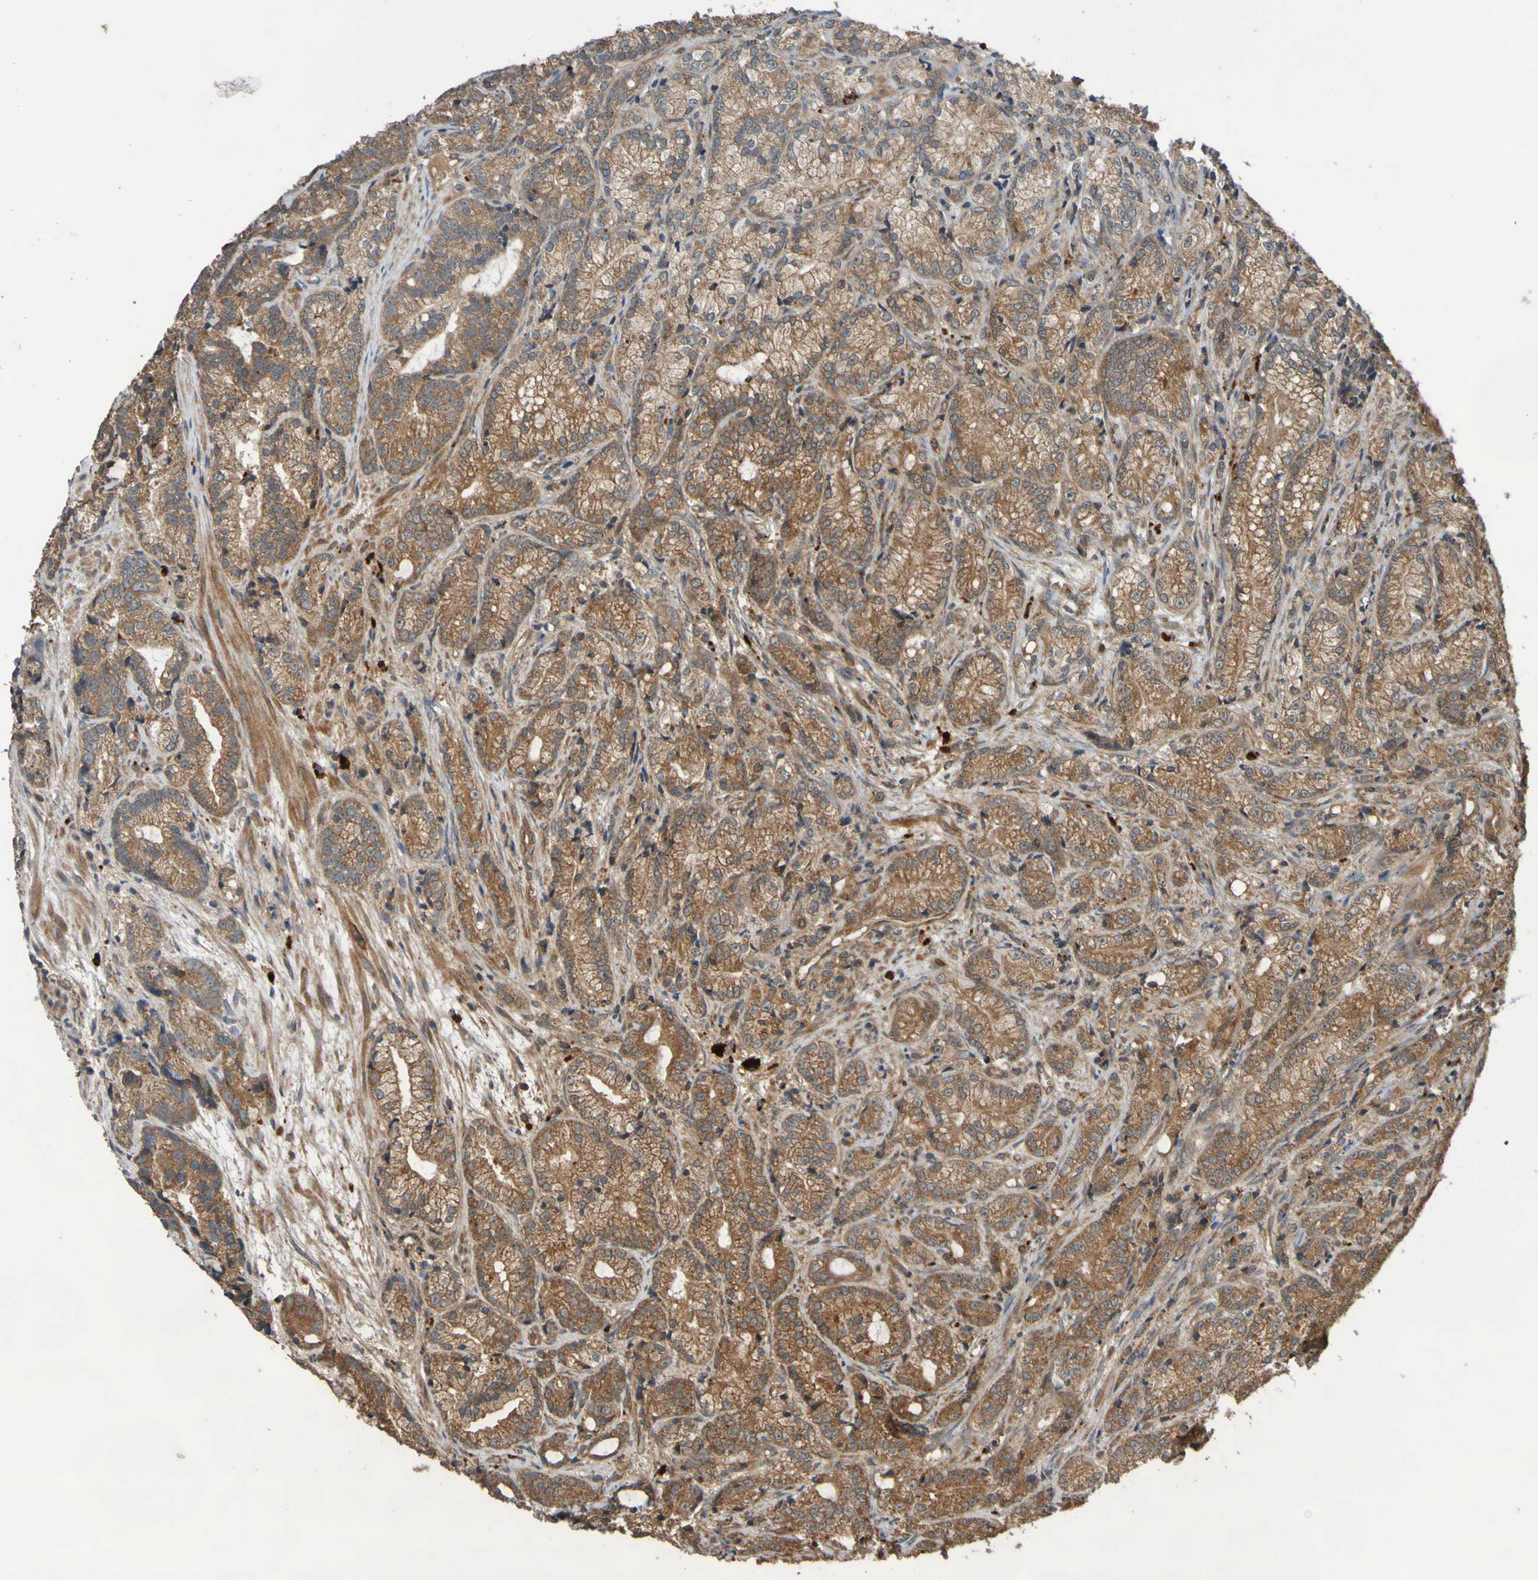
{"staining": {"intensity": "moderate", "quantity": ">75%", "location": "cytoplasmic/membranous"}, "tissue": "prostate cancer", "cell_type": "Tumor cells", "image_type": "cancer", "snomed": [{"axis": "morphology", "description": "Adenocarcinoma, Low grade"}, {"axis": "topography", "description": "Prostate"}], "caption": "Protein positivity by IHC demonstrates moderate cytoplasmic/membranous expression in approximately >75% of tumor cells in adenocarcinoma (low-grade) (prostate).", "gene": "UCN", "patient": {"sex": "male", "age": 89}}